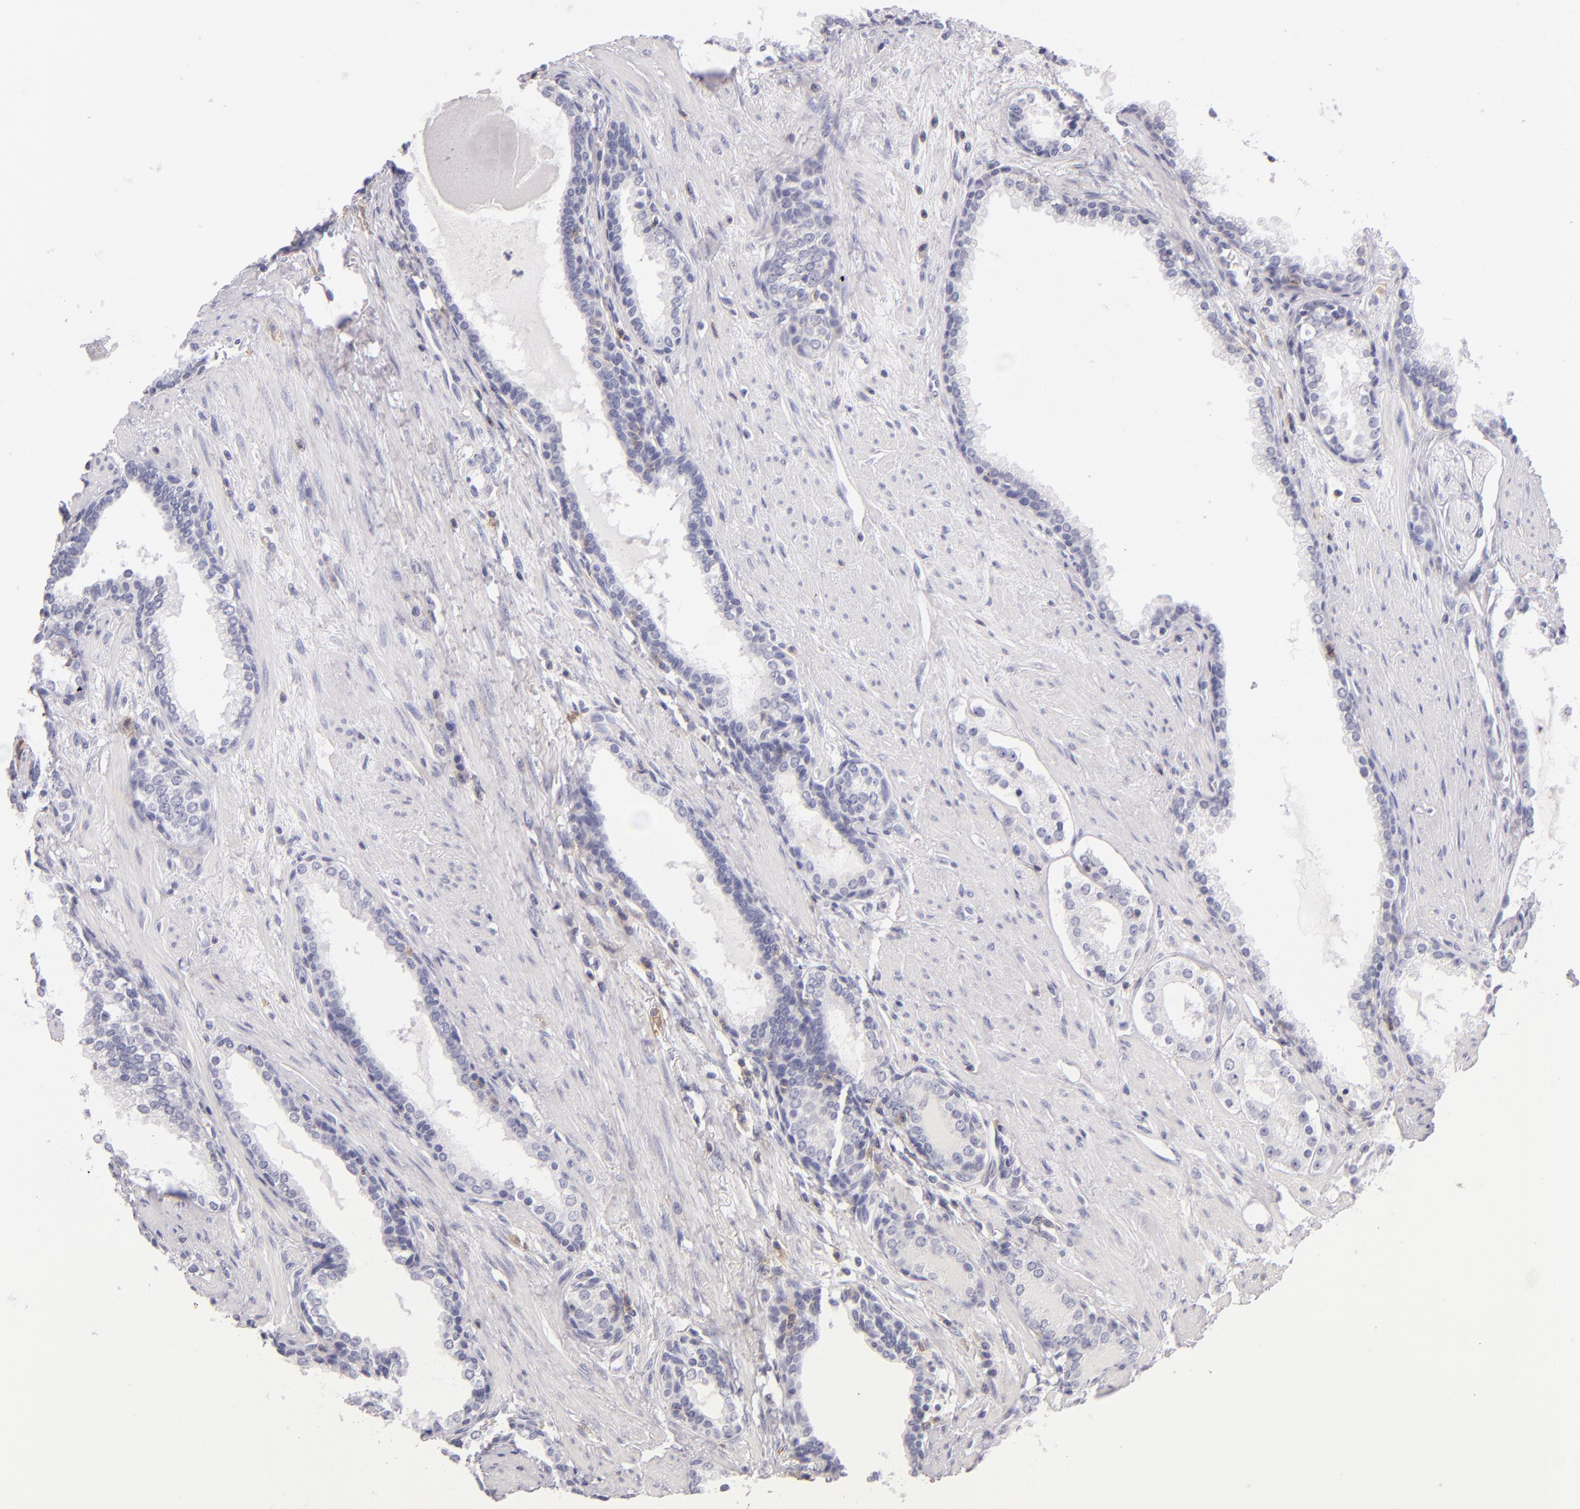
{"staining": {"intensity": "negative", "quantity": "none", "location": "none"}, "tissue": "prostate cancer", "cell_type": "Tumor cells", "image_type": "cancer", "snomed": [{"axis": "morphology", "description": "Adenocarcinoma, Medium grade"}, {"axis": "topography", "description": "Prostate"}], "caption": "Prostate cancer was stained to show a protein in brown. There is no significant staining in tumor cells.", "gene": "CD48", "patient": {"sex": "male", "age": 73}}